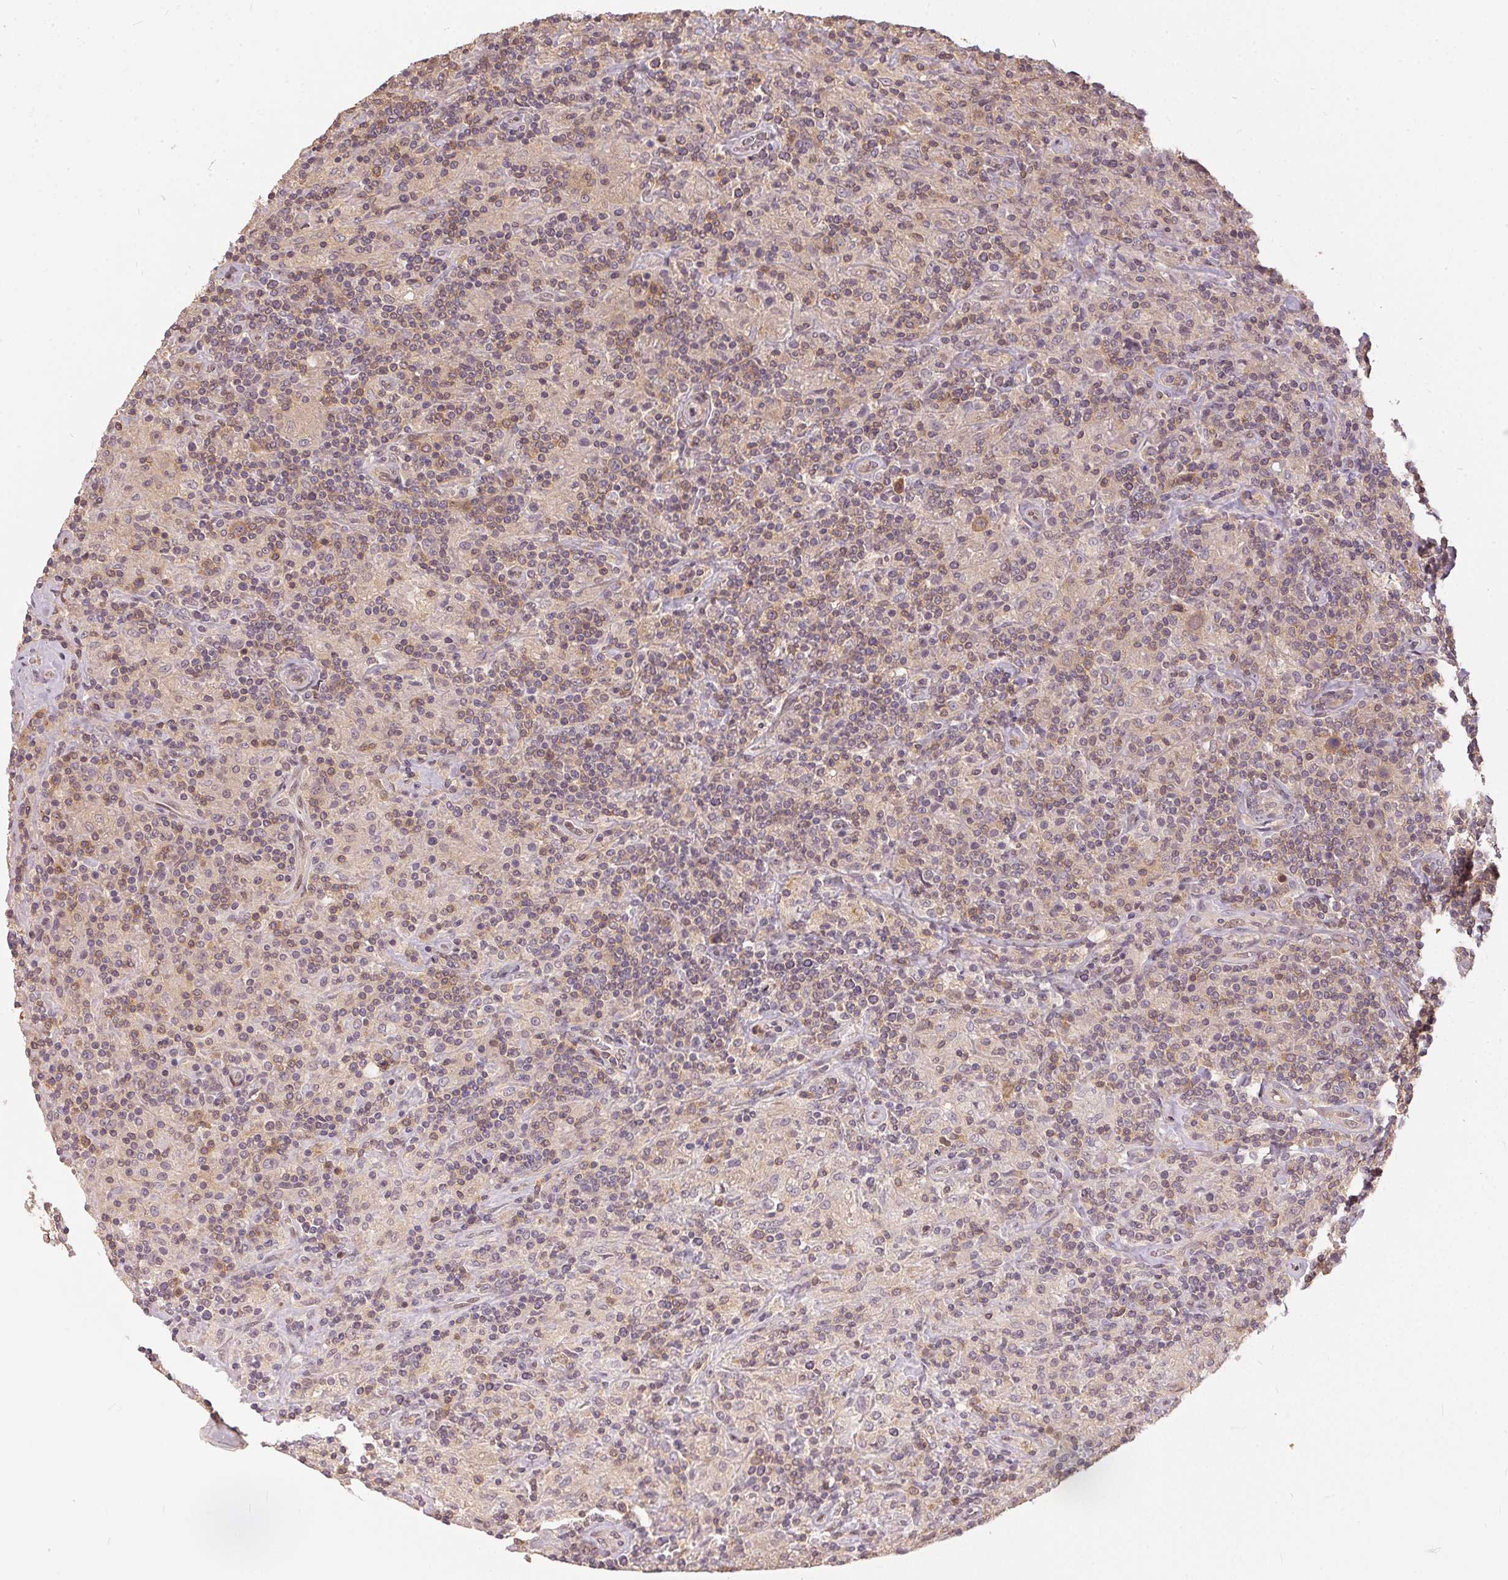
{"staining": {"intensity": "weak", "quantity": "<25%", "location": "cytoplasmic/membranous"}, "tissue": "lymphoma", "cell_type": "Tumor cells", "image_type": "cancer", "snomed": [{"axis": "morphology", "description": "Hodgkin's disease, NOS"}, {"axis": "topography", "description": "Lymph node"}], "caption": "Immunohistochemistry (IHC) of human lymphoma exhibits no positivity in tumor cells. (DAB (3,3'-diaminobenzidine) immunohistochemistry (IHC) visualized using brightfield microscopy, high magnification).", "gene": "BLMH", "patient": {"sex": "male", "age": 70}}